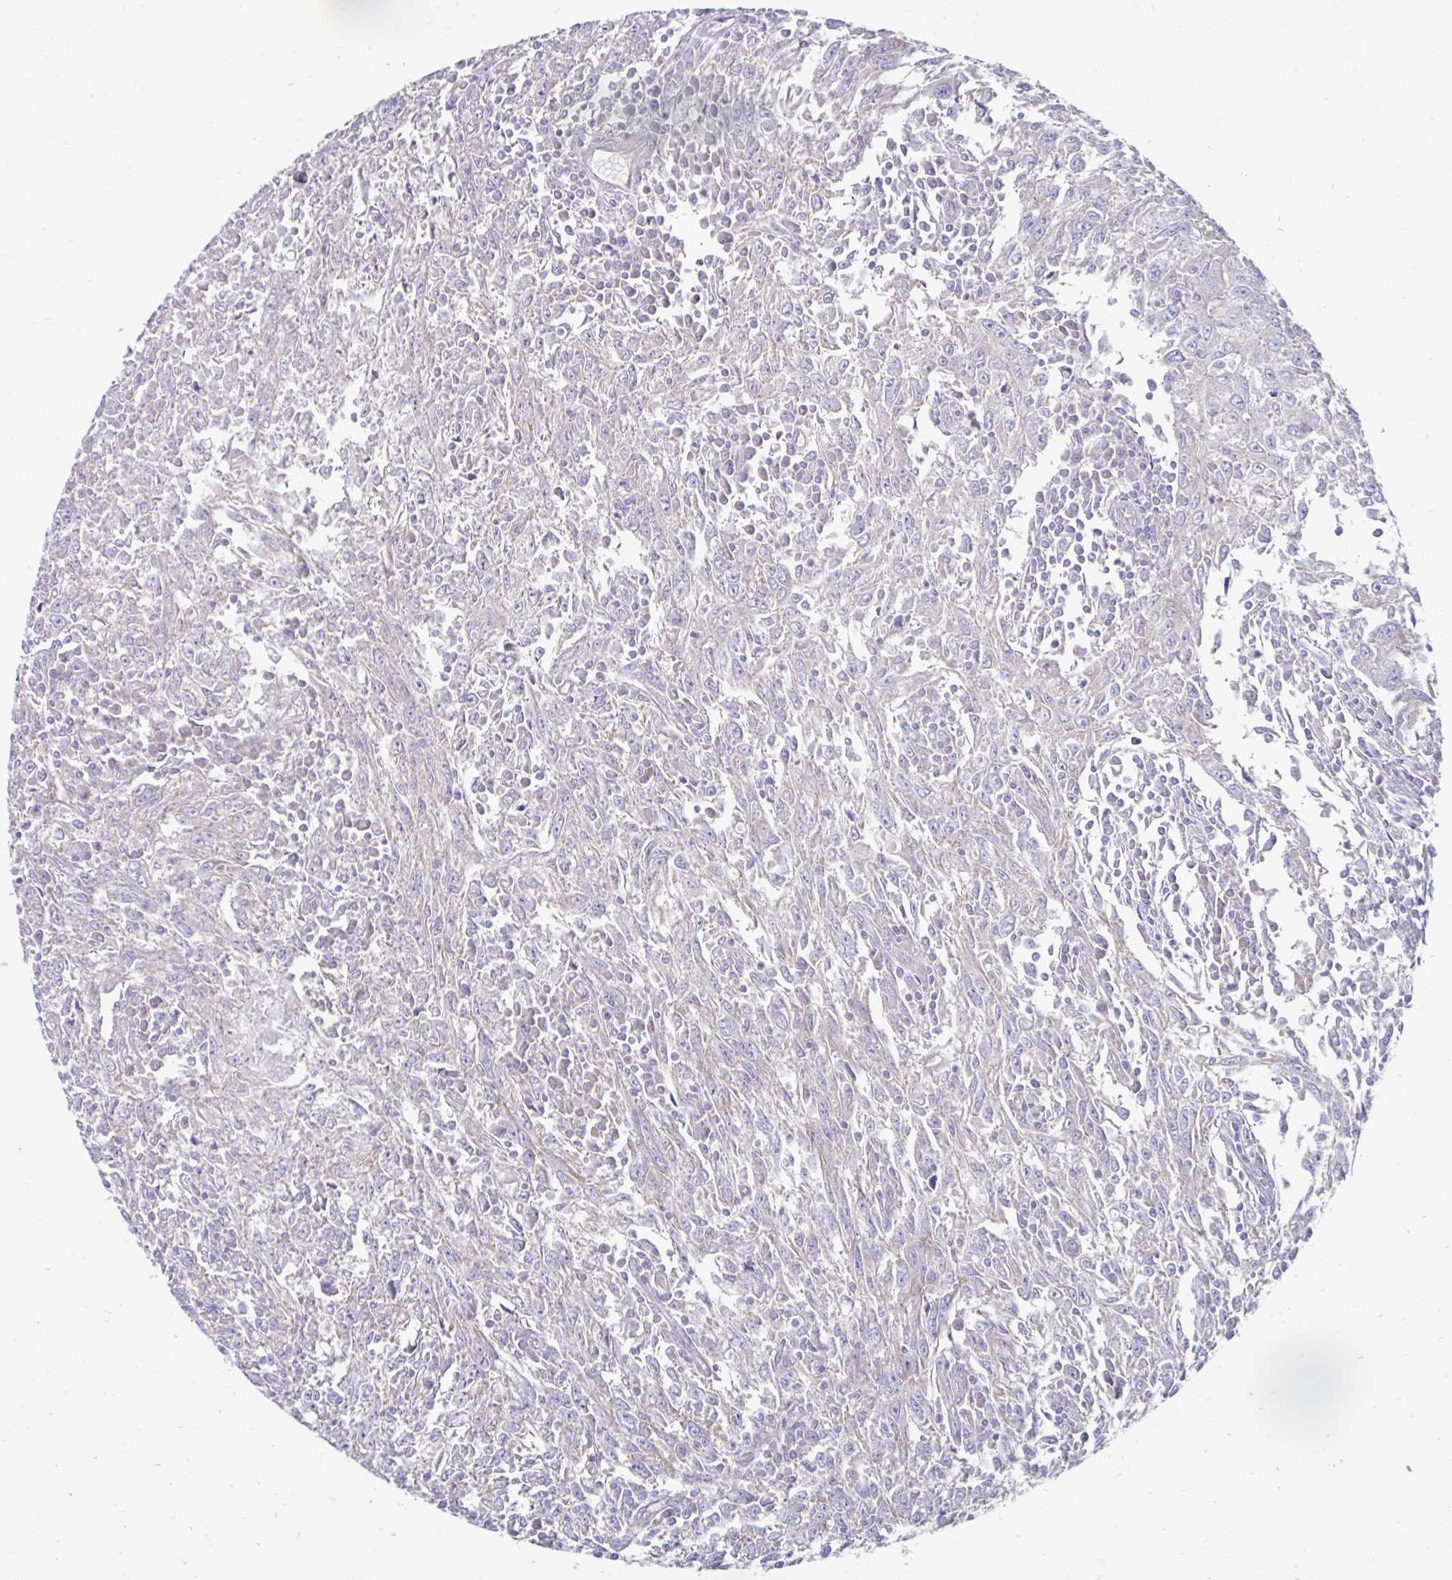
{"staining": {"intensity": "negative", "quantity": "none", "location": "none"}, "tissue": "breast cancer", "cell_type": "Tumor cells", "image_type": "cancer", "snomed": [{"axis": "morphology", "description": "Duct carcinoma"}, {"axis": "topography", "description": "Breast"}], "caption": "An image of infiltrating ductal carcinoma (breast) stained for a protein shows no brown staining in tumor cells.", "gene": "LINGO4", "patient": {"sex": "female", "age": 50}}